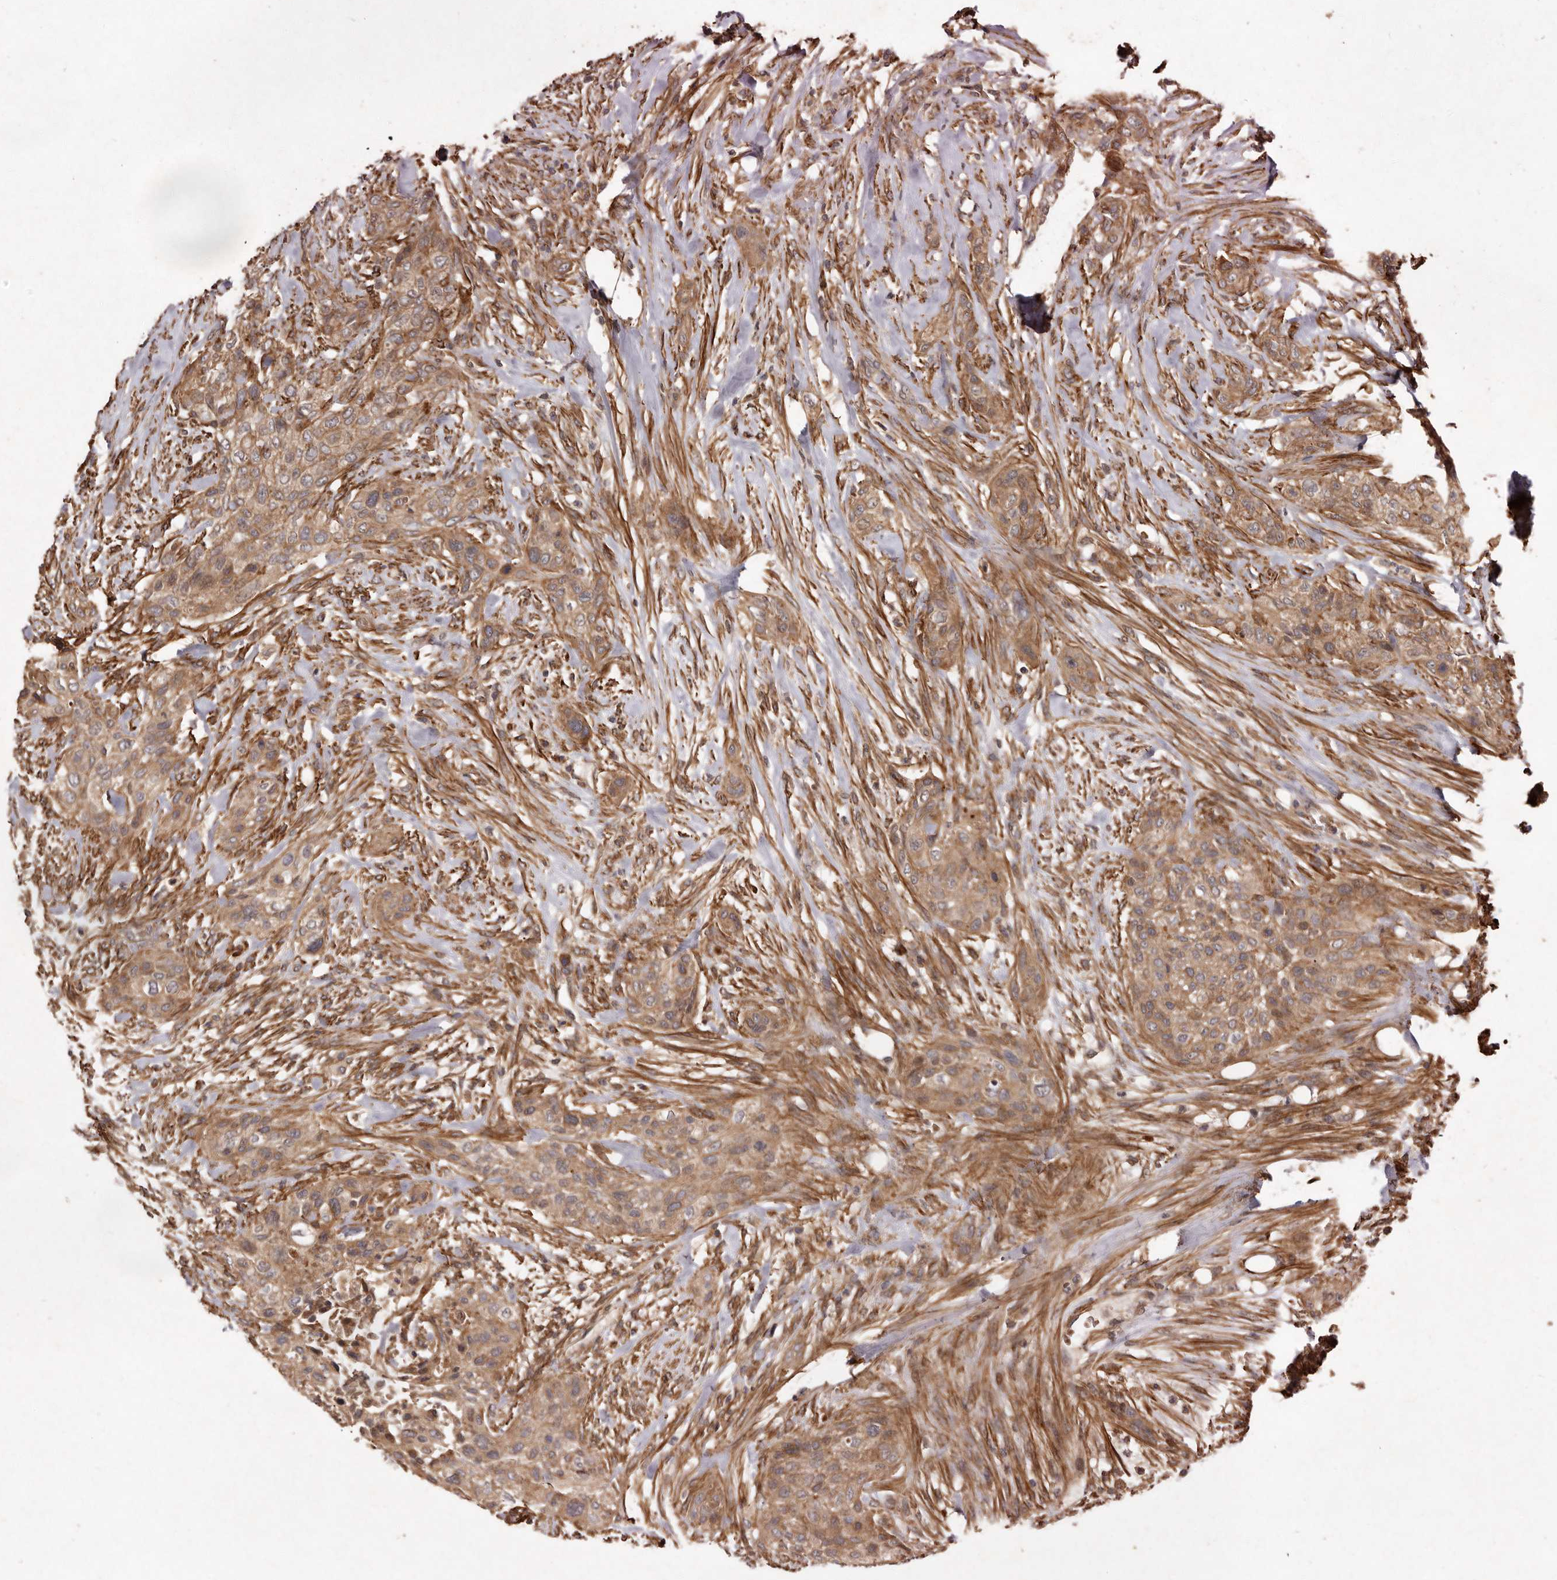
{"staining": {"intensity": "moderate", "quantity": ">75%", "location": "cytoplasmic/membranous"}, "tissue": "urothelial cancer", "cell_type": "Tumor cells", "image_type": "cancer", "snomed": [{"axis": "morphology", "description": "Urothelial carcinoma, High grade"}, {"axis": "topography", "description": "Urinary bladder"}], "caption": "Tumor cells exhibit moderate cytoplasmic/membranous expression in about >75% of cells in high-grade urothelial carcinoma.", "gene": "SEMA3A", "patient": {"sex": "male", "age": 35}}